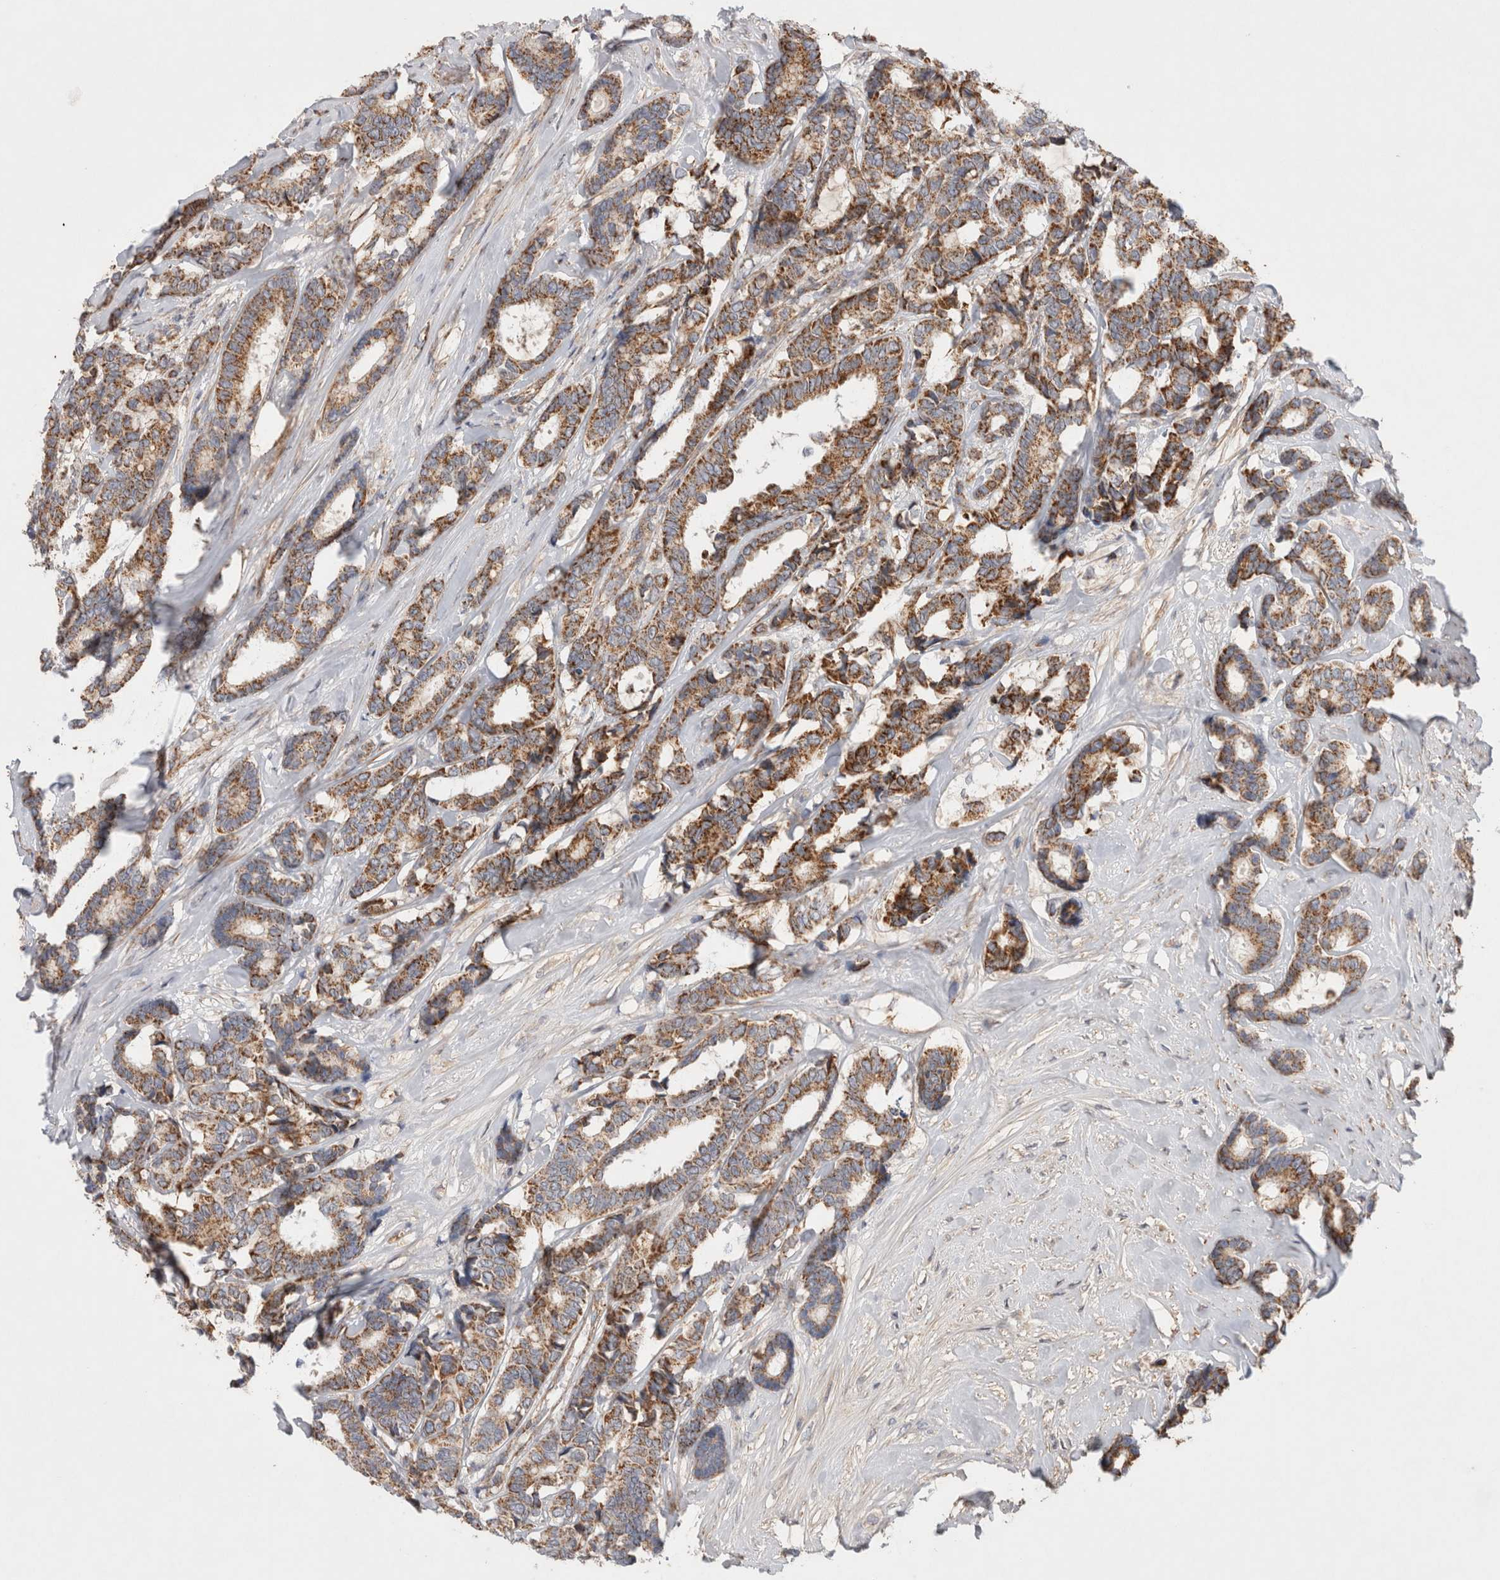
{"staining": {"intensity": "moderate", "quantity": ">75%", "location": "cytoplasmic/membranous"}, "tissue": "breast cancer", "cell_type": "Tumor cells", "image_type": "cancer", "snomed": [{"axis": "morphology", "description": "Duct carcinoma"}, {"axis": "topography", "description": "Breast"}], "caption": "A histopathology image of human breast cancer (intraductal carcinoma) stained for a protein reveals moderate cytoplasmic/membranous brown staining in tumor cells. (IHC, brightfield microscopy, high magnification).", "gene": "MRPS28", "patient": {"sex": "female", "age": 87}}